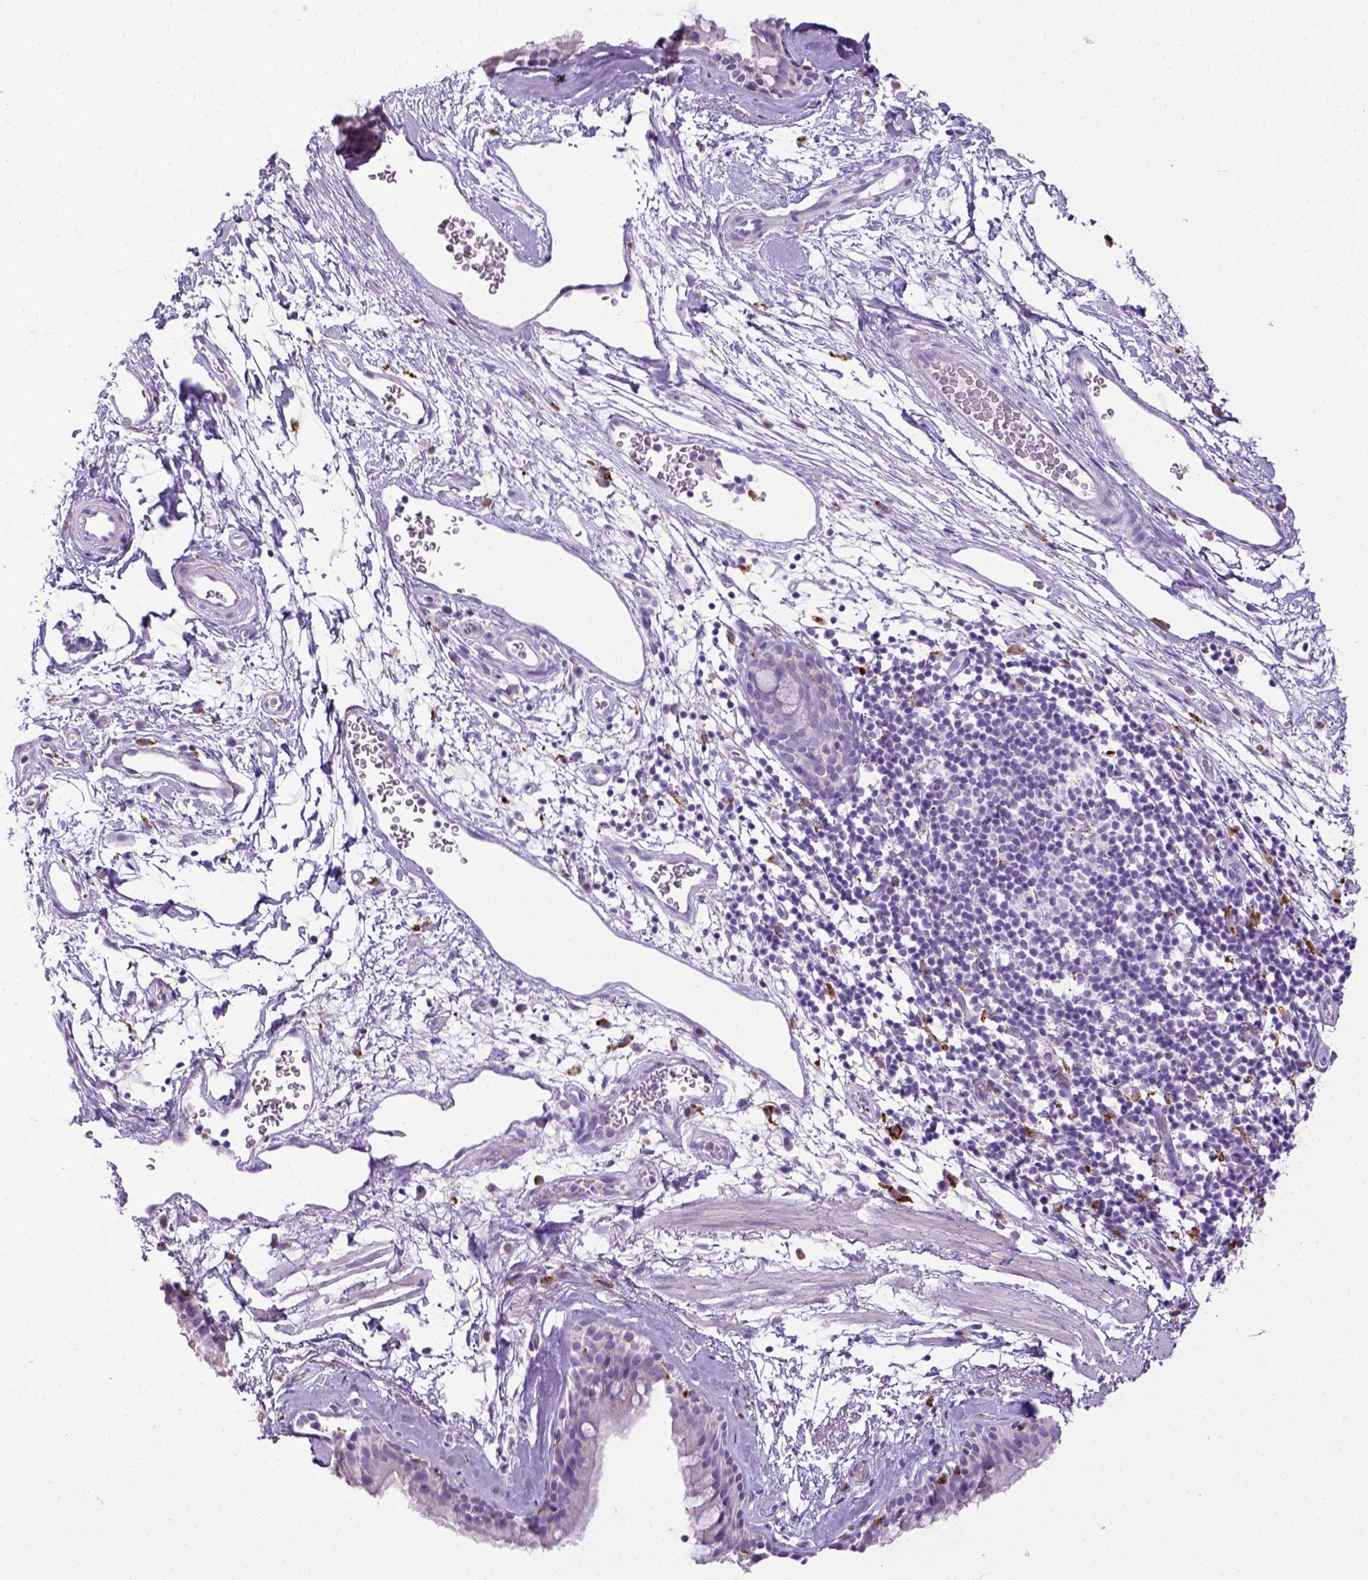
{"staining": {"intensity": "negative", "quantity": "none", "location": "none"}, "tissue": "bronchus", "cell_type": "Respiratory epithelial cells", "image_type": "normal", "snomed": [{"axis": "morphology", "description": "Normal tissue, NOS"}, {"axis": "topography", "description": "Cartilage tissue"}, {"axis": "topography", "description": "Bronchus"}], "caption": "Immunohistochemical staining of normal bronchus shows no significant expression in respiratory epithelial cells. Nuclei are stained in blue.", "gene": "CD68", "patient": {"sex": "male", "age": 58}}